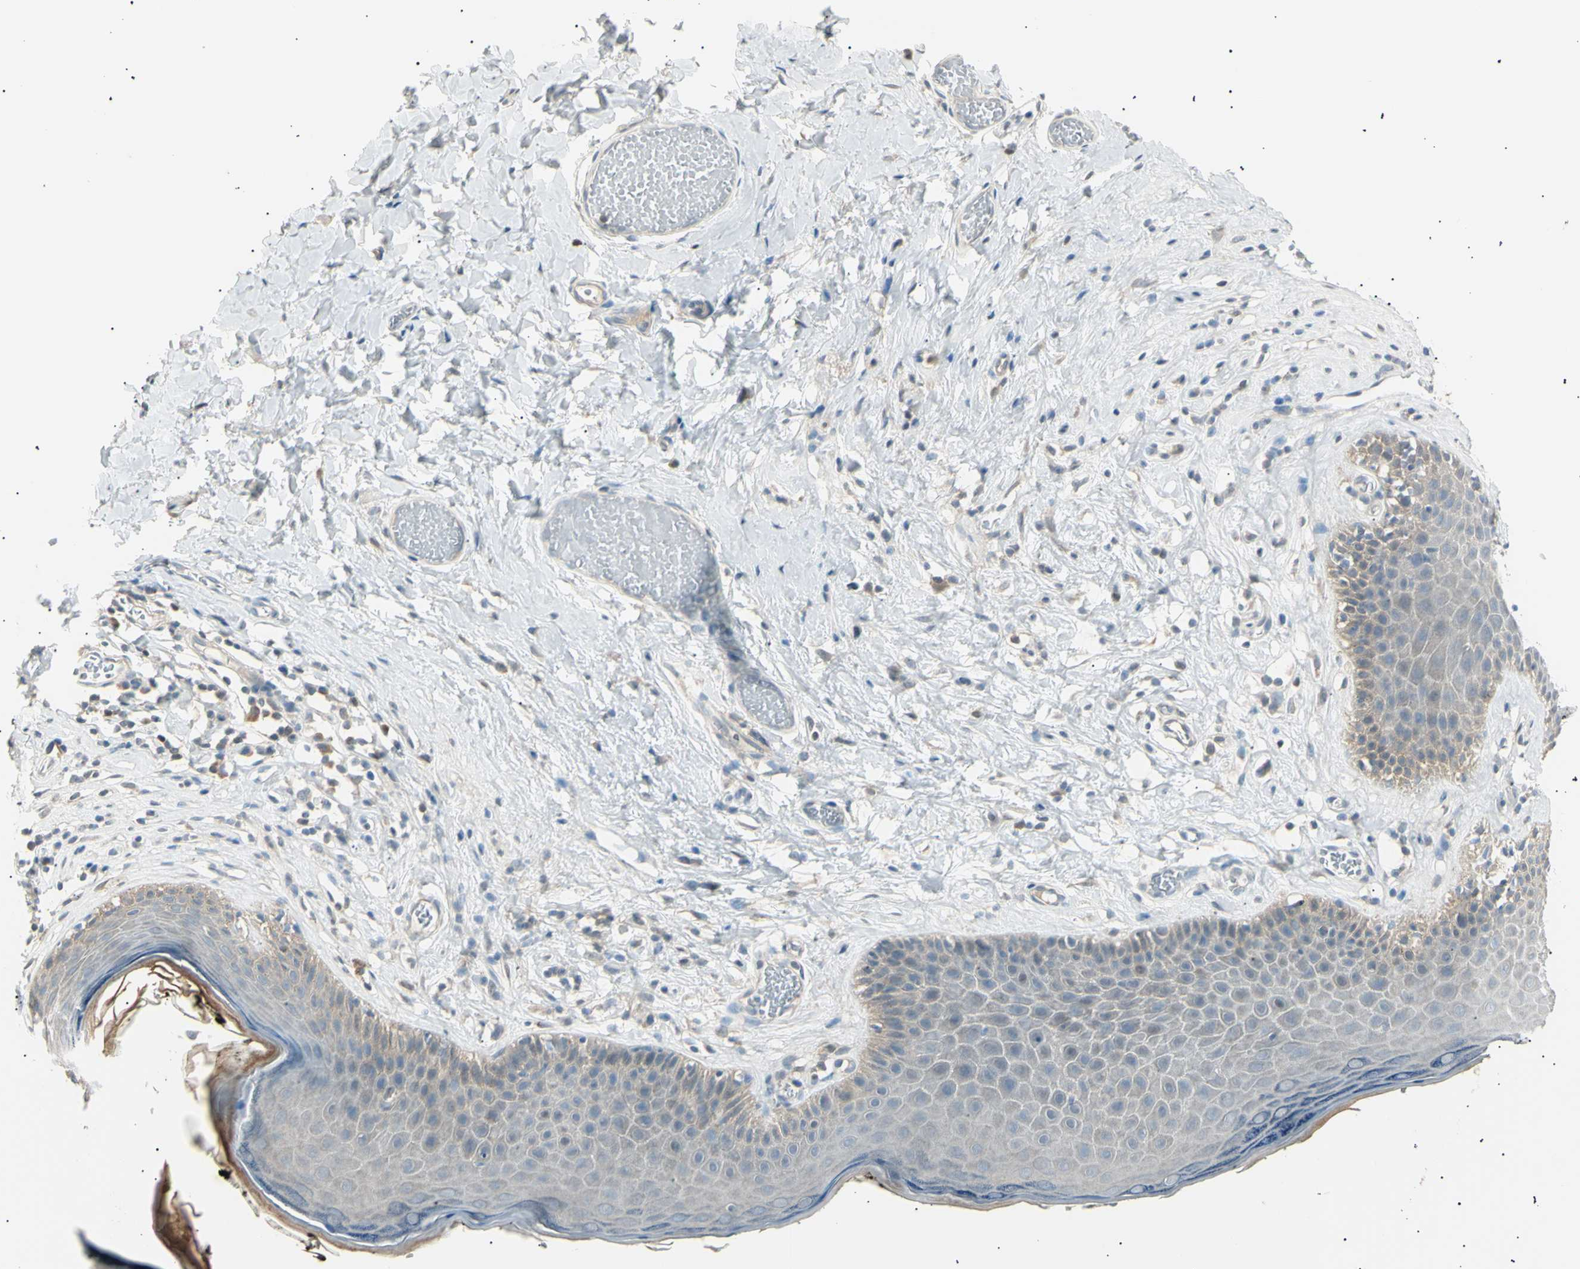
{"staining": {"intensity": "moderate", "quantity": "<25%", "location": "cytoplasmic/membranous"}, "tissue": "skin", "cell_type": "Epidermal cells", "image_type": "normal", "snomed": [{"axis": "morphology", "description": "Normal tissue, NOS"}, {"axis": "morphology", "description": "Inflammation, NOS"}, {"axis": "topography", "description": "Vulva"}], "caption": "IHC image of unremarkable human skin stained for a protein (brown), which reveals low levels of moderate cytoplasmic/membranous staining in about <25% of epidermal cells.", "gene": "LHPP", "patient": {"sex": "female", "age": 84}}